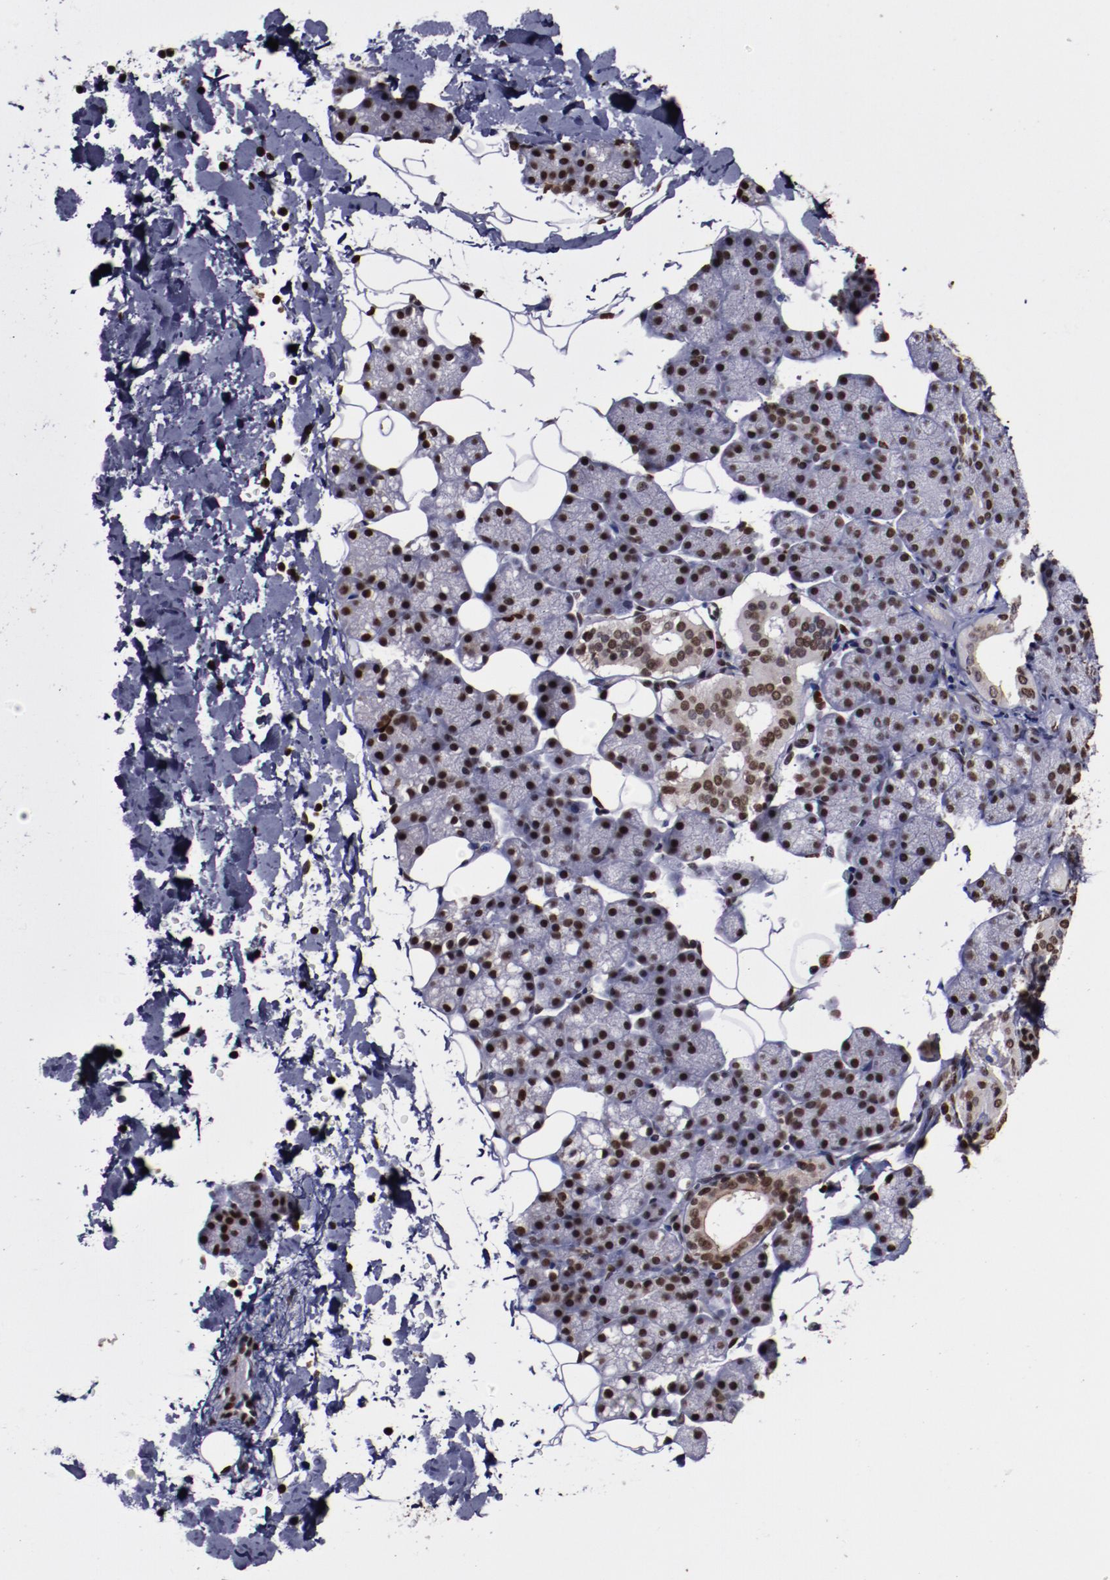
{"staining": {"intensity": "moderate", "quantity": ">75%", "location": "nuclear"}, "tissue": "salivary gland", "cell_type": "Glandular cells", "image_type": "normal", "snomed": [{"axis": "morphology", "description": "Normal tissue, NOS"}, {"axis": "topography", "description": "Lymph node"}, {"axis": "topography", "description": "Salivary gland"}], "caption": "This micrograph demonstrates IHC staining of unremarkable salivary gland, with medium moderate nuclear staining in about >75% of glandular cells.", "gene": "APEX1", "patient": {"sex": "male", "age": 8}}